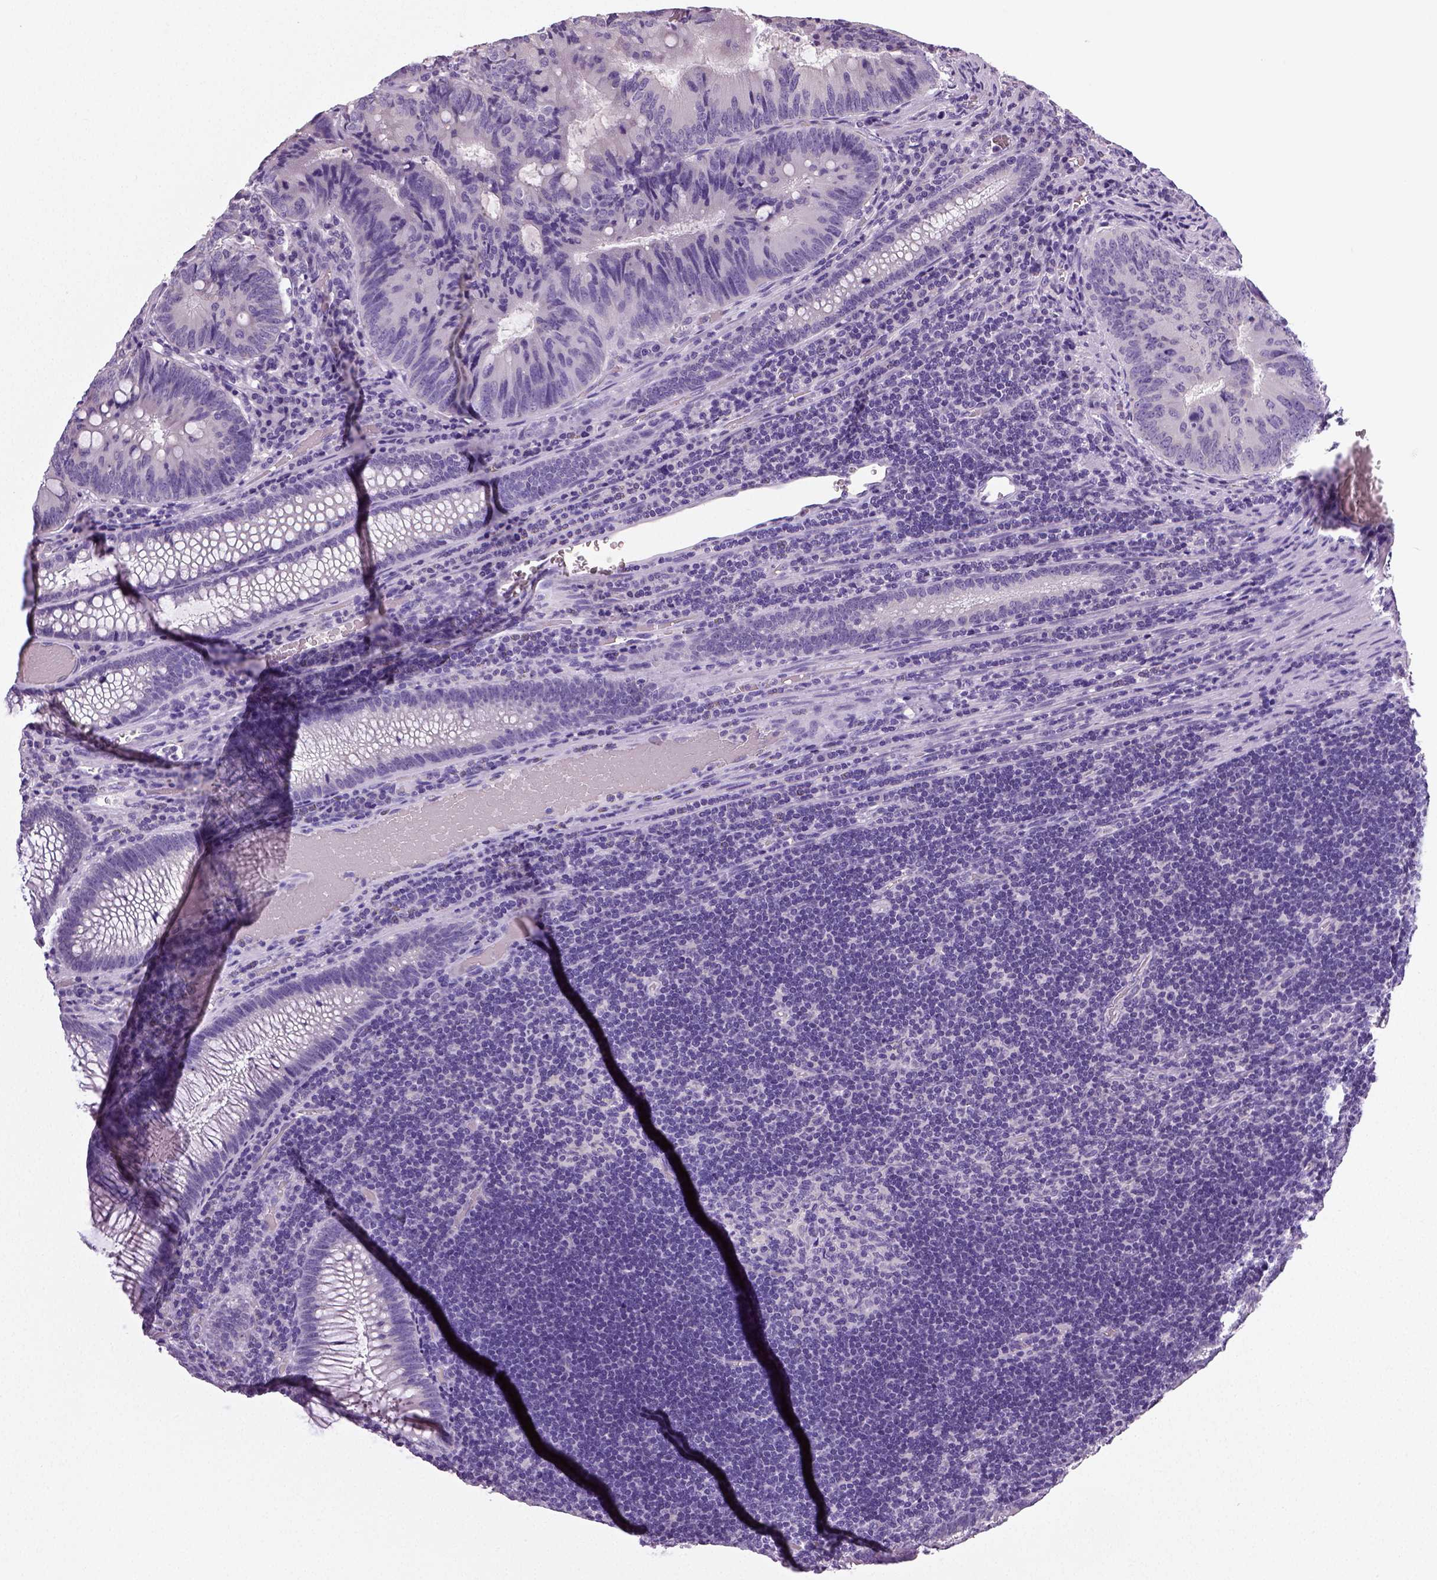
{"staining": {"intensity": "negative", "quantity": "none", "location": "none"}, "tissue": "colorectal cancer", "cell_type": "Tumor cells", "image_type": "cancer", "snomed": [{"axis": "morphology", "description": "Adenocarcinoma, NOS"}, {"axis": "topography", "description": "Colon"}], "caption": "This photomicrograph is of colorectal adenocarcinoma stained with IHC to label a protein in brown with the nuclei are counter-stained blue. There is no staining in tumor cells.", "gene": "NECAB2", "patient": {"sex": "male", "age": 67}}